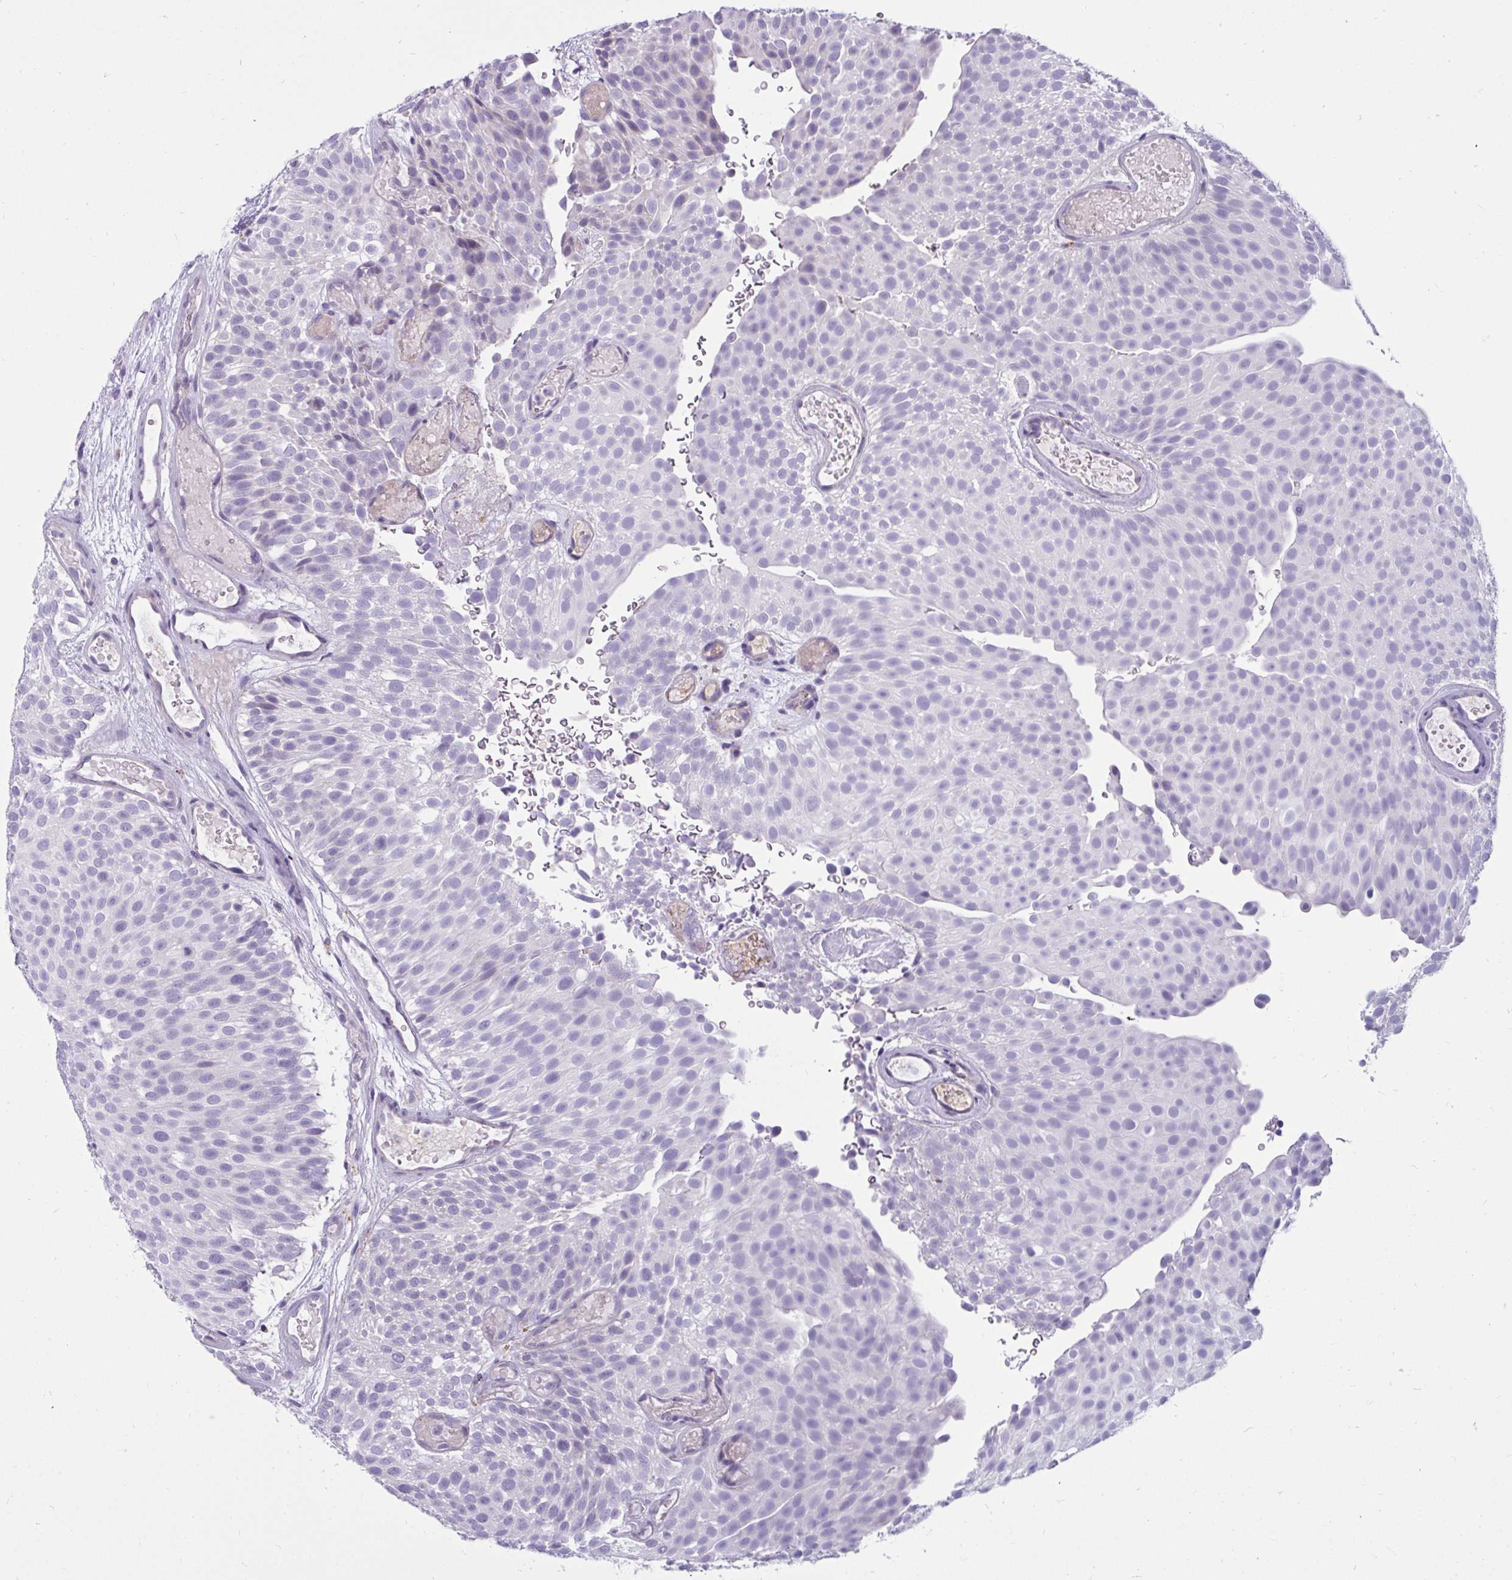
{"staining": {"intensity": "negative", "quantity": "none", "location": "none"}, "tissue": "urothelial cancer", "cell_type": "Tumor cells", "image_type": "cancer", "snomed": [{"axis": "morphology", "description": "Urothelial carcinoma, Low grade"}, {"axis": "topography", "description": "Urinary bladder"}], "caption": "This is a micrograph of IHC staining of urothelial cancer, which shows no positivity in tumor cells.", "gene": "CTSZ", "patient": {"sex": "male", "age": 78}}